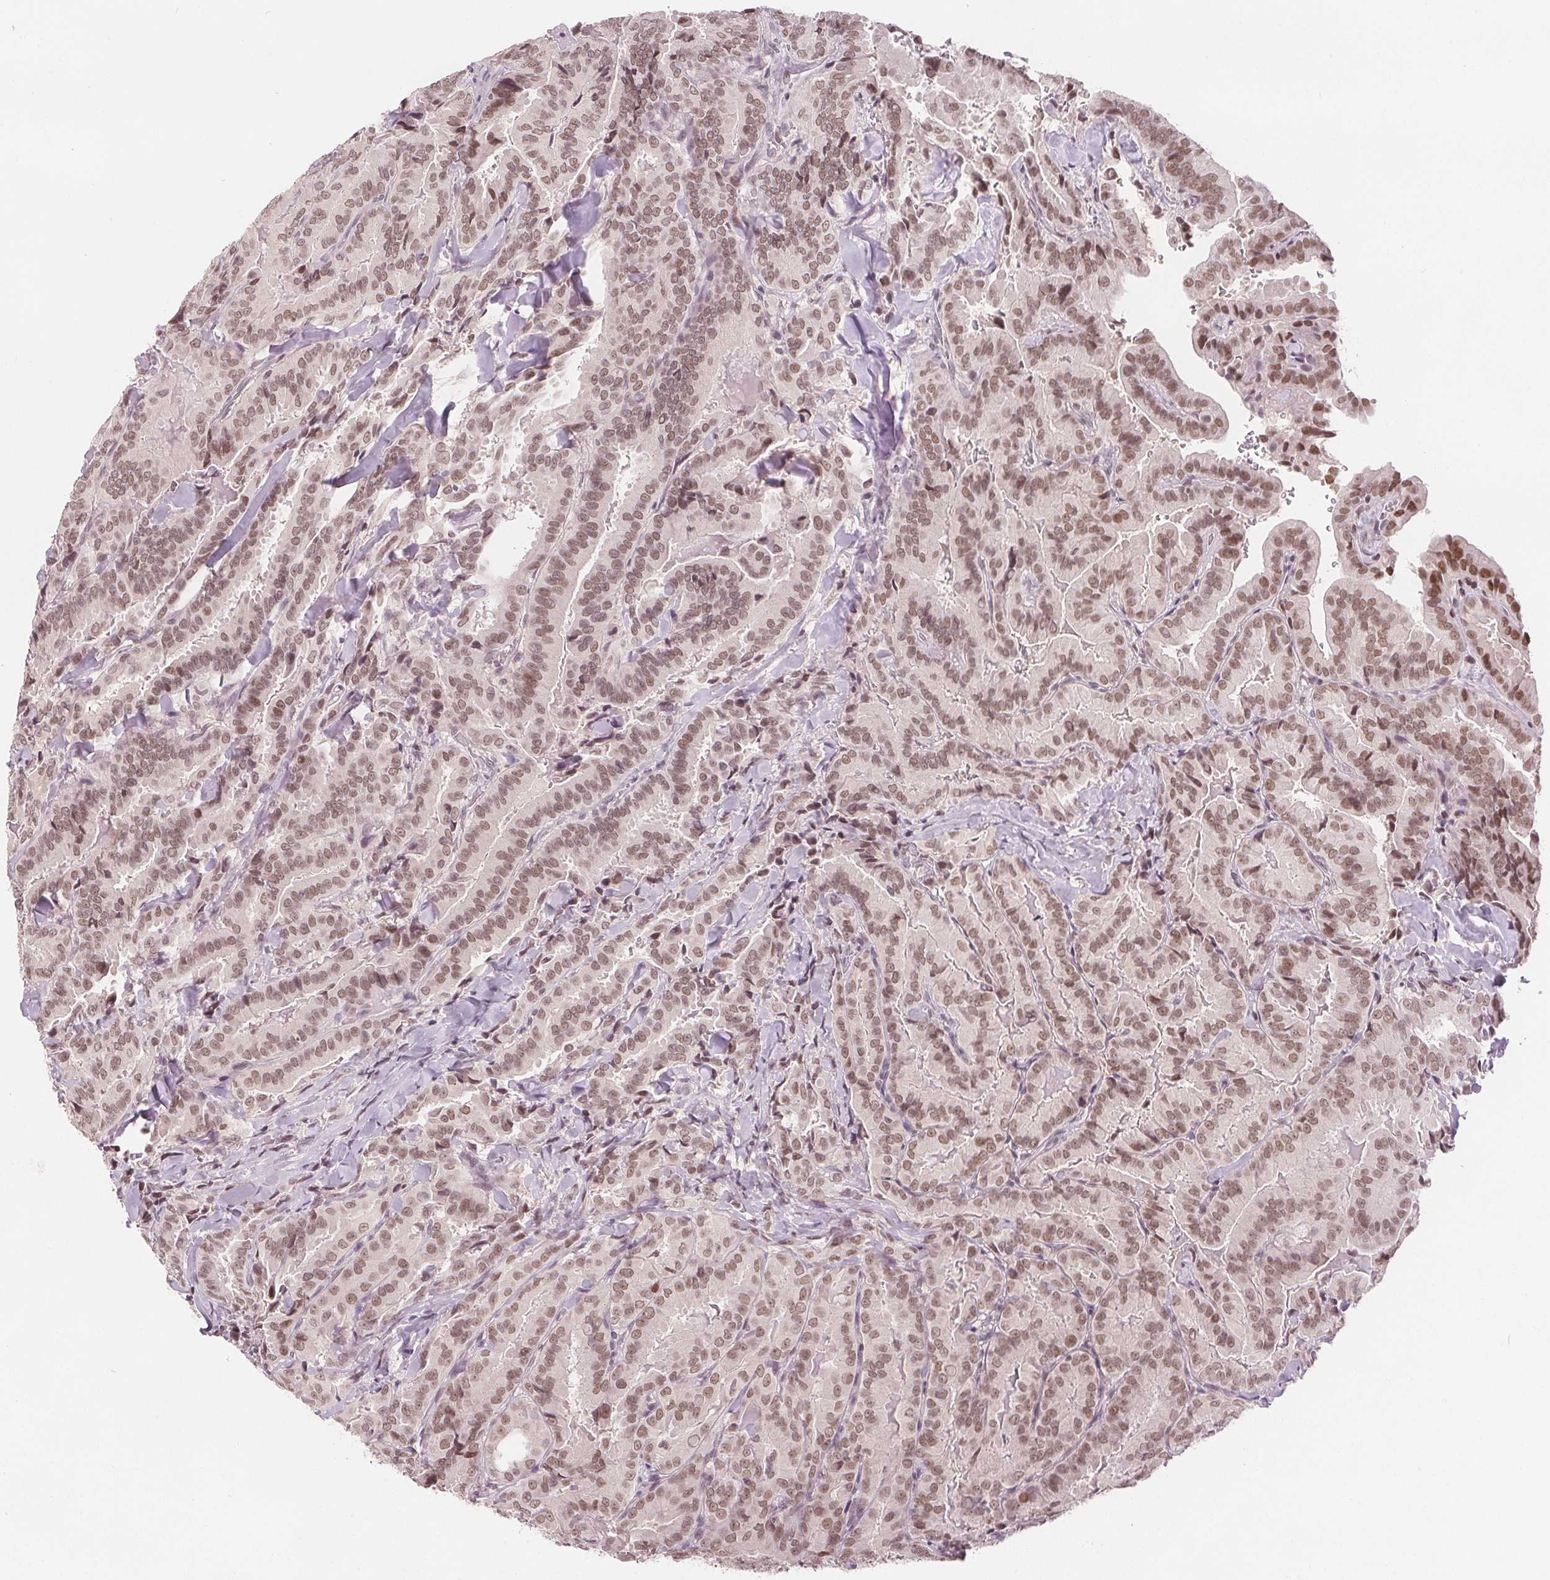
{"staining": {"intensity": "moderate", "quantity": ">75%", "location": "nuclear"}, "tissue": "thyroid cancer", "cell_type": "Tumor cells", "image_type": "cancer", "snomed": [{"axis": "morphology", "description": "Papillary adenocarcinoma, NOS"}, {"axis": "topography", "description": "Thyroid gland"}], "caption": "A high-resolution histopathology image shows immunohistochemistry (IHC) staining of papillary adenocarcinoma (thyroid), which exhibits moderate nuclear staining in about >75% of tumor cells. The staining was performed using DAB (3,3'-diaminobenzidine), with brown indicating positive protein expression. Nuclei are stained blue with hematoxylin.", "gene": "DEK", "patient": {"sex": "male", "age": 61}}